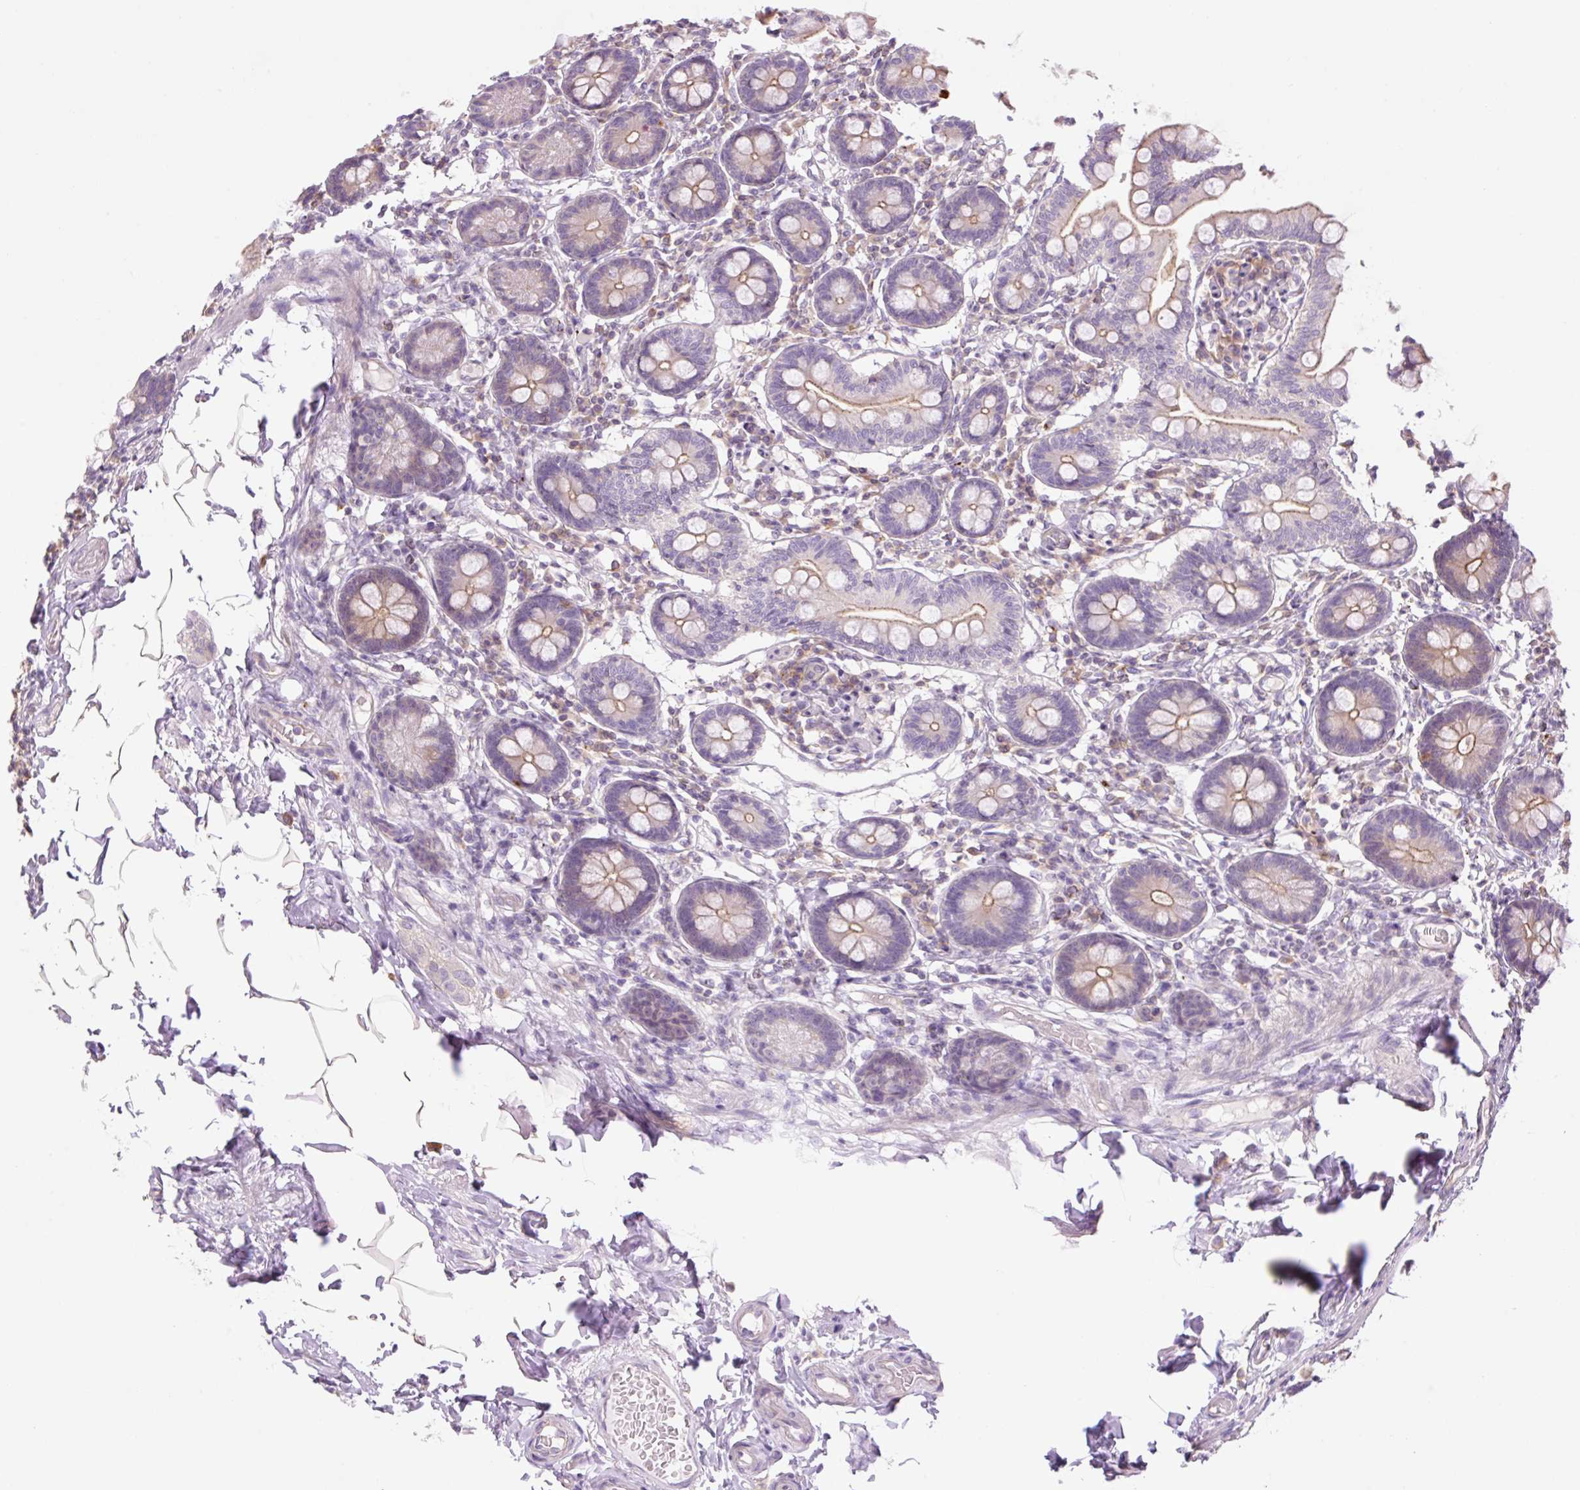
{"staining": {"intensity": "moderate", "quantity": "25%-75%", "location": "cytoplasmic/membranous"}, "tissue": "small intestine", "cell_type": "Glandular cells", "image_type": "normal", "snomed": [{"axis": "morphology", "description": "Normal tissue, NOS"}, {"axis": "topography", "description": "Small intestine"}], "caption": "Immunohistochemistry (IHC) histopathology image of benign small intestine: human small intestine stained using IHC reveals medium levels of moderate protein expression localized specifically in the cytoplasmic/membranous of glandular cells, appearing as a cytoplasmic/membranous brown color.", "gene": "GRID2", "patient": {"sex": "female", "age": 64}}